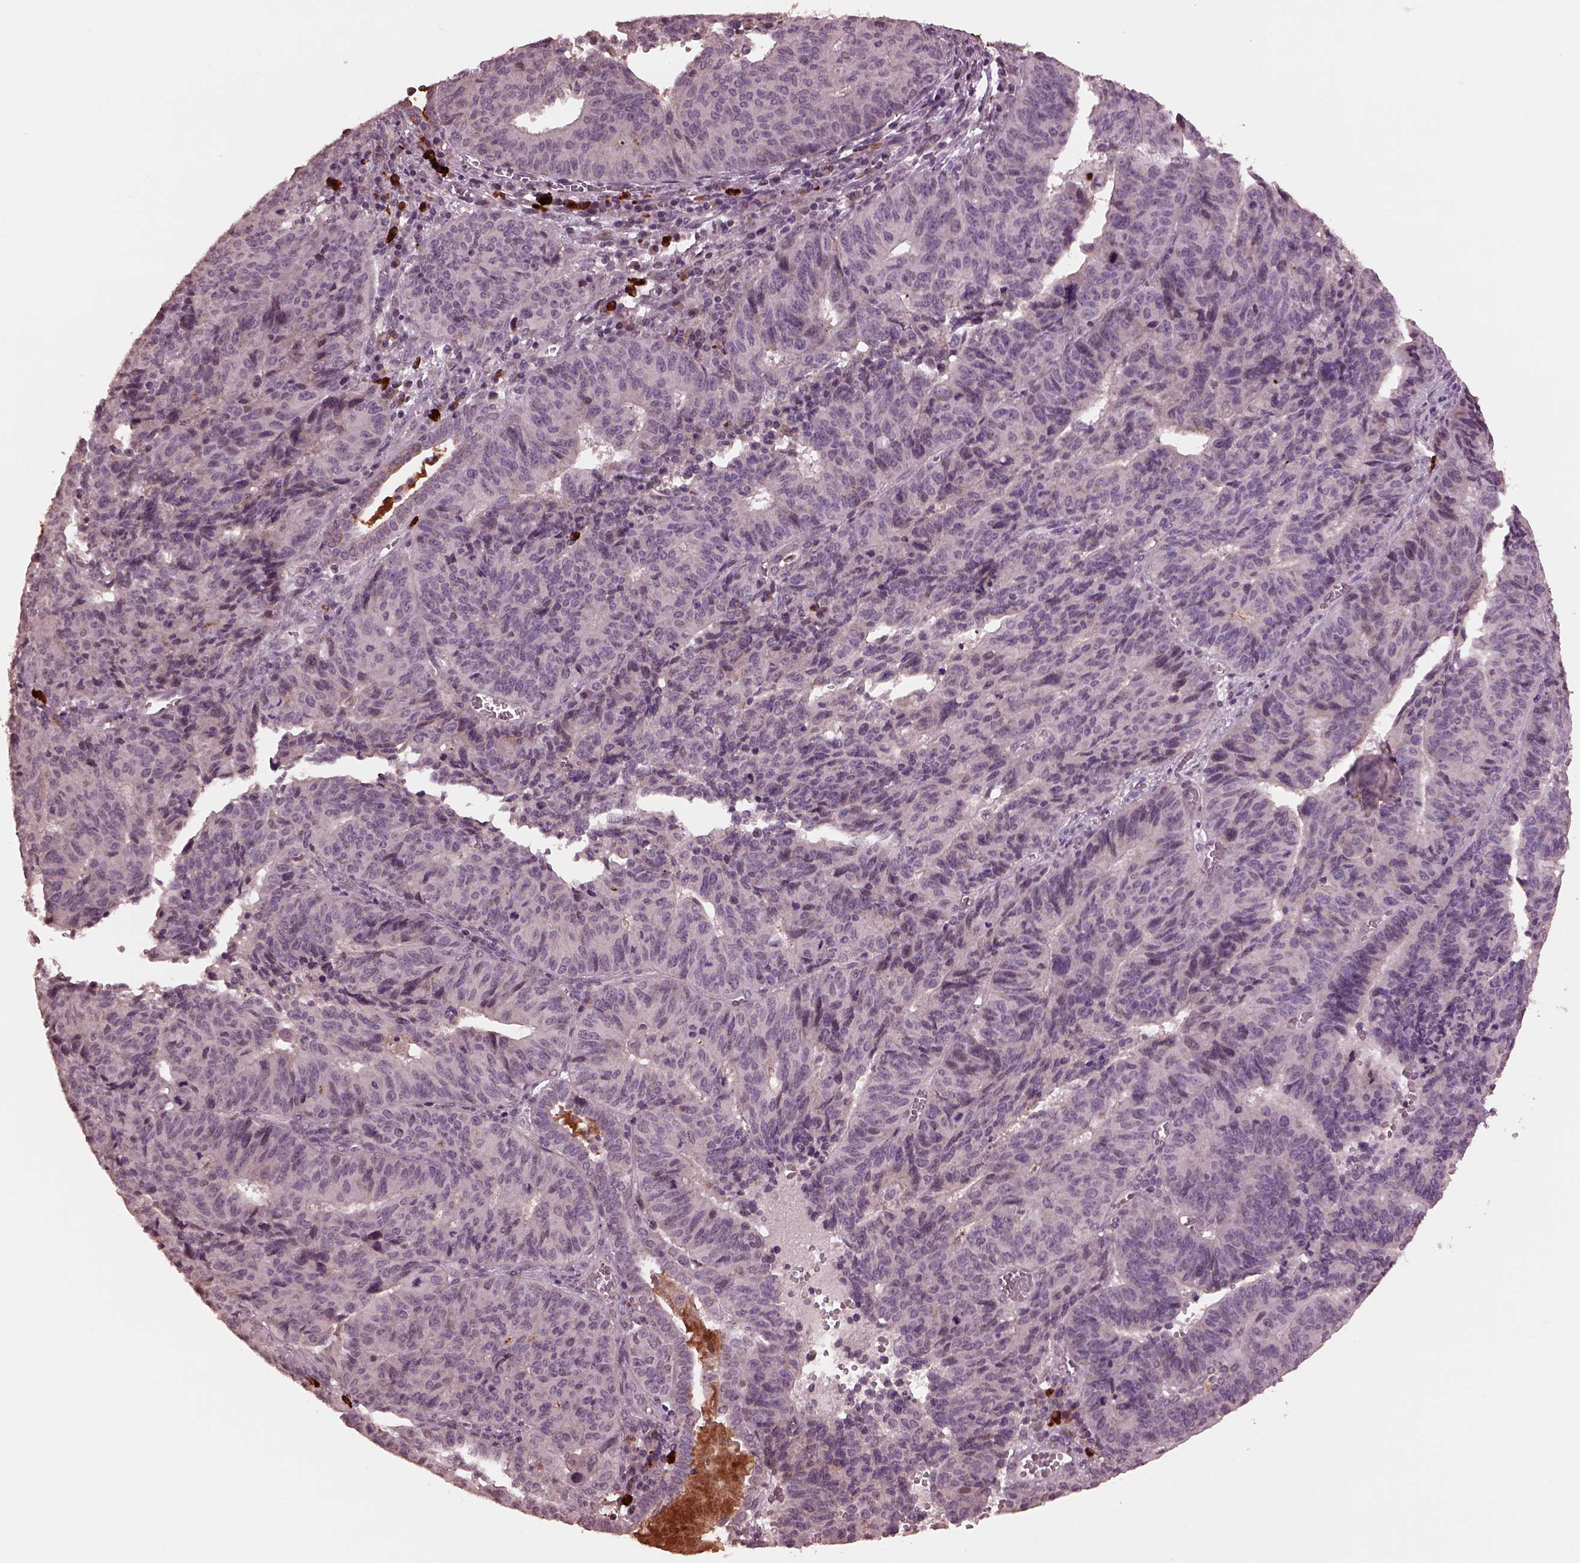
{"staining": {"intensity": "negative", "quantity": "none", "location": "none"}, "tissue": "endometrial cancer", "cell_type": "Tumor cells", "image_type": "cancer", "snomed": [{"axis": "morphology", "description": "Adenocarcinoma, NOS"}, {"axis": "topography", "description": "Endometrium"}], "caption": "Human endometrial cancer stained for a protein using immunohistochemistry (IHC) demonstrates no positivity in tumor cells.", "gene": "IL18RAP", "patient": {"sex": "female", "age": 65}}